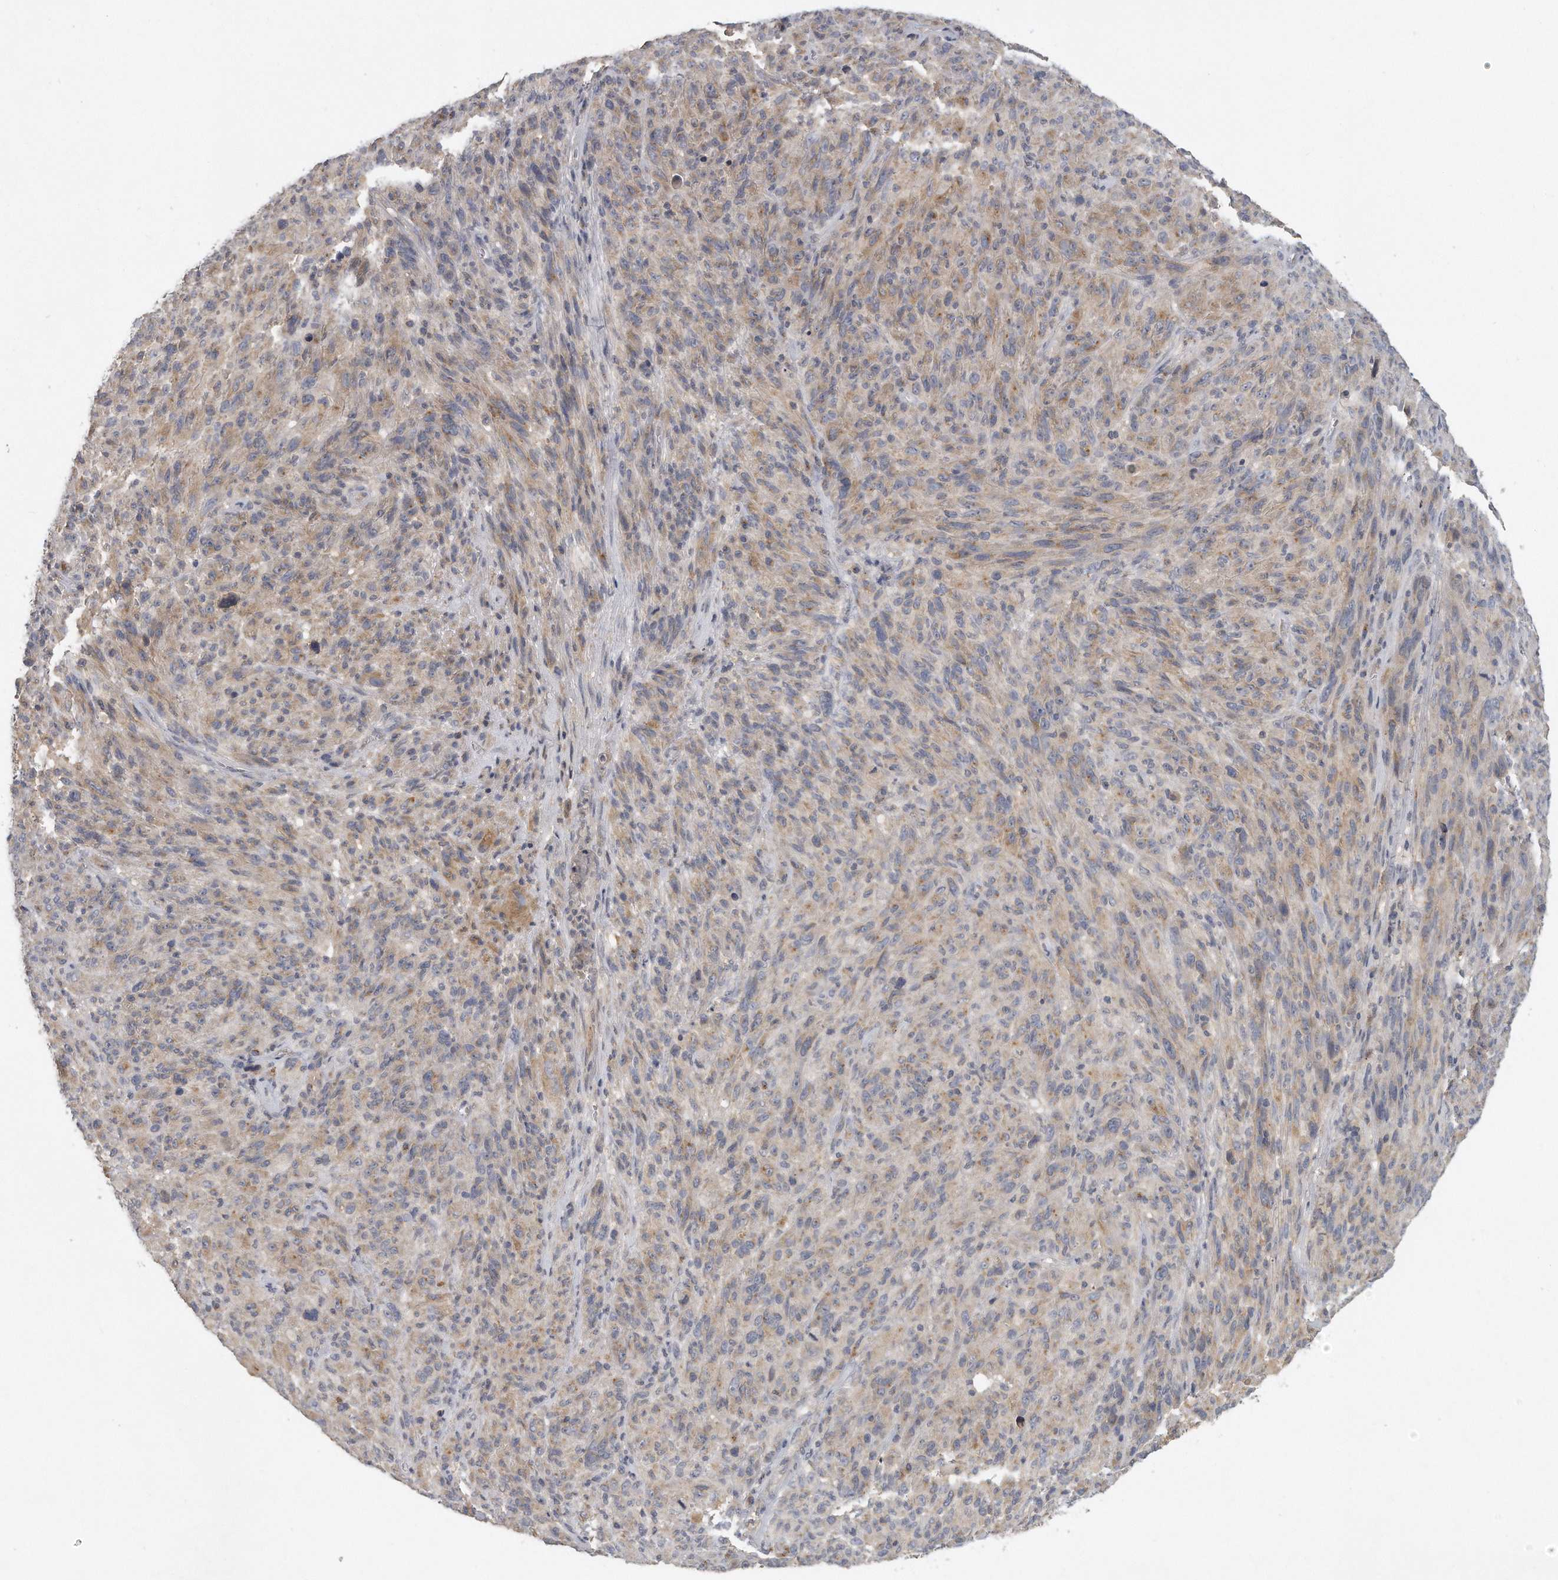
{"staining": {"intensity": "weak", "quantity": ">75%", "location": "cytoplasmic/membranous"}, "tissue": "melanoma", "cell_type": "Tumor cells", "image_type": "cancer", "snomed": [{"axis": "morphology", "description": "Malignant melanoma, NOS"}, {"axis": "topography", "description": "Skin of head"}], "caption": "This histopathology image exhibits immunohistochemistry staining of malignant melanoma, with low weak cytoplasmic/membranous positivity in approximately >75% of tumor cells.", "gene": "TRAPPC14", "patient": {"sex": "male", "age": 96}}